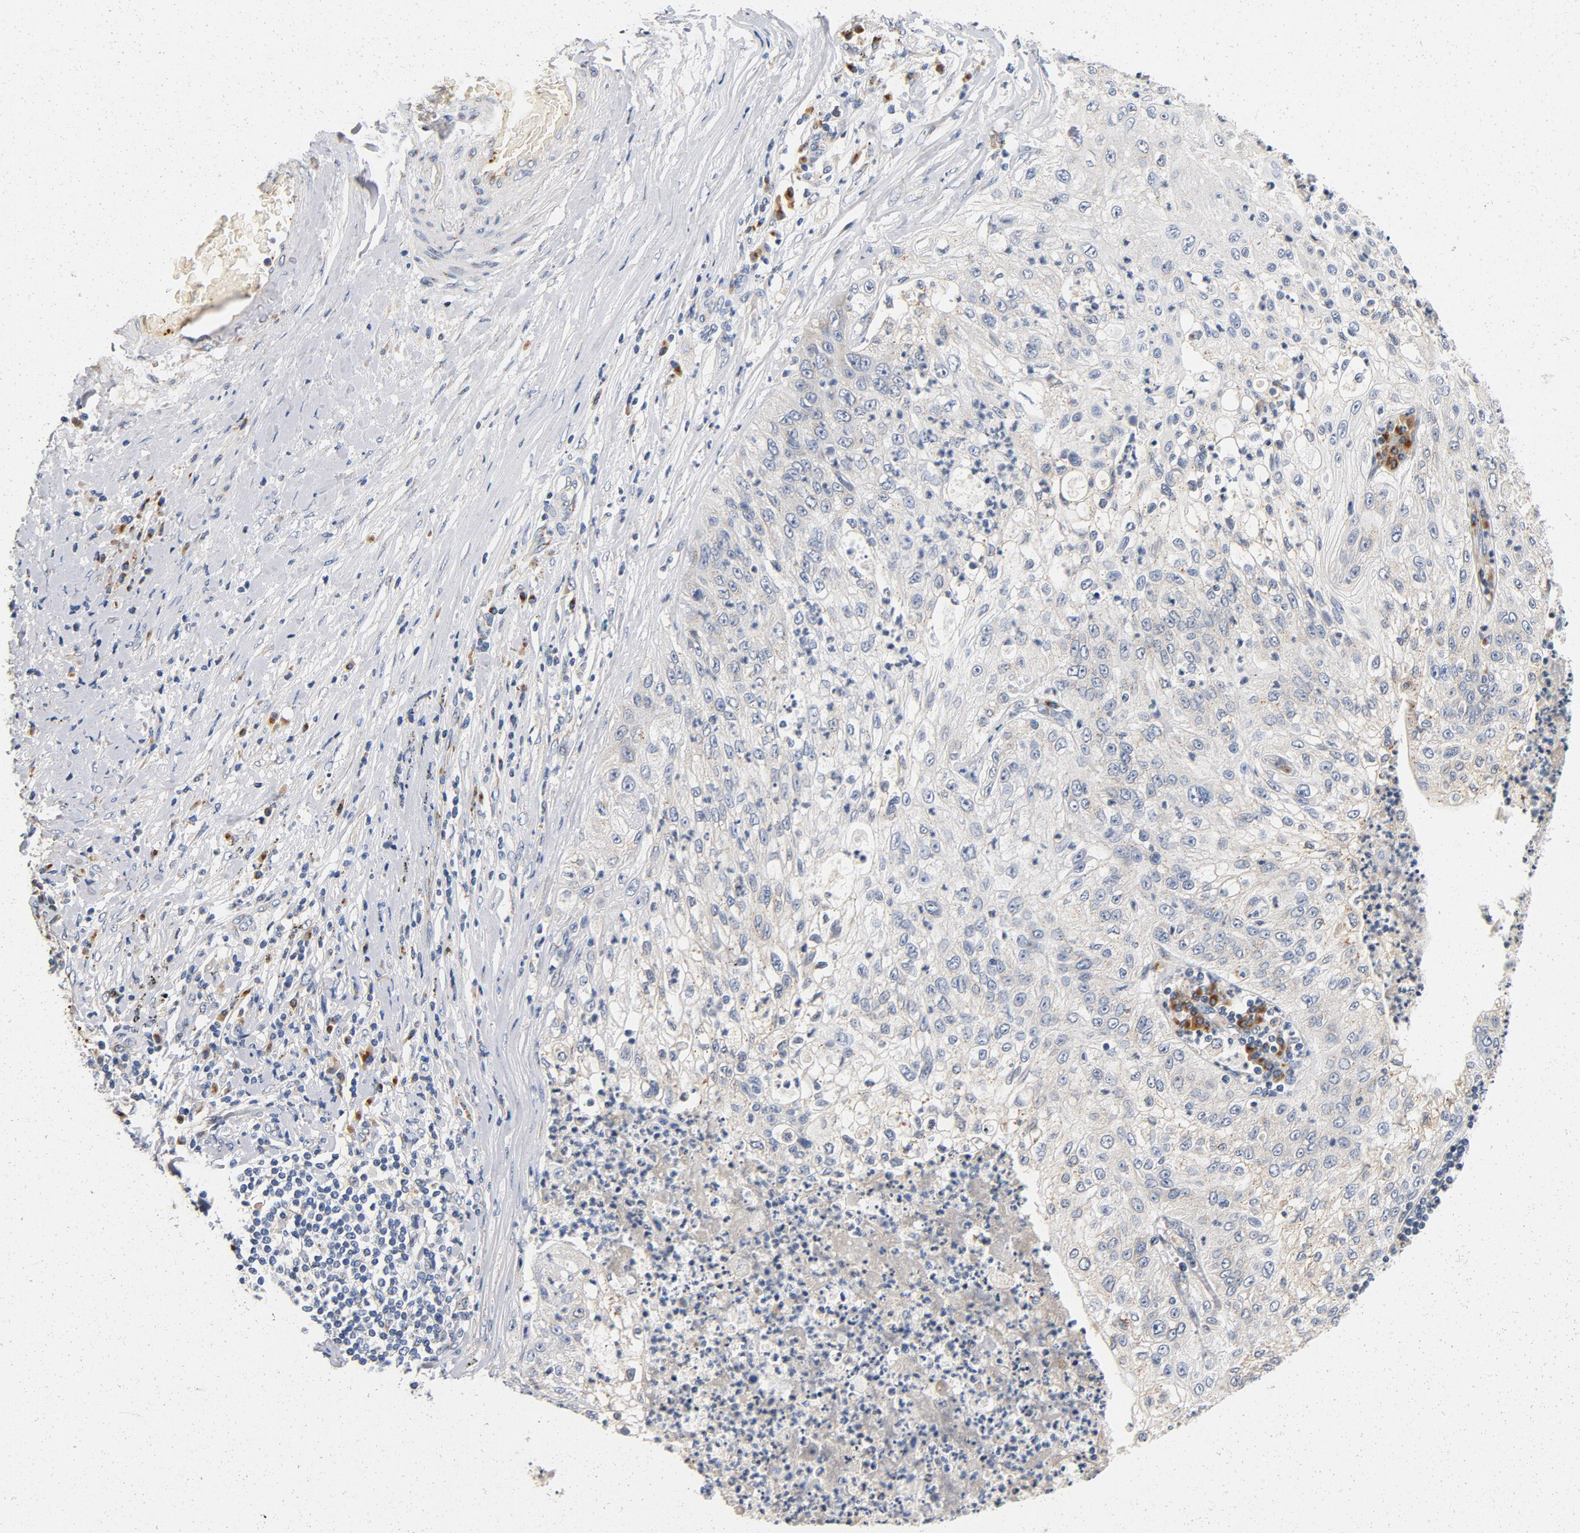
{"staining": {"intensity": "negative", "quantity": "none", "location": "none"}, "tissue": "lung cancer", "cell_type": "Tumor cells", "image_type": "cancer", "snomed": [{"axis": "morphology", "description": "Inflammation, NOS"}, {"axis": "morphology", "description": "Squamous cell carcinoma, NOS"}, {"axis": "topography", "description": "Lymph node"}, {"axis": "topography", "description": "Soft tissue"}, {"axis": "topography", "description": "Lung"}], "caption": "Micrograph shows no significant protein expression in tumor cells of lung cancer. (DAB immunohistochemistry with hematoxylin counter stain).", "gene": "LMAN2", "patient": {"sex": "male", "age": 66}}